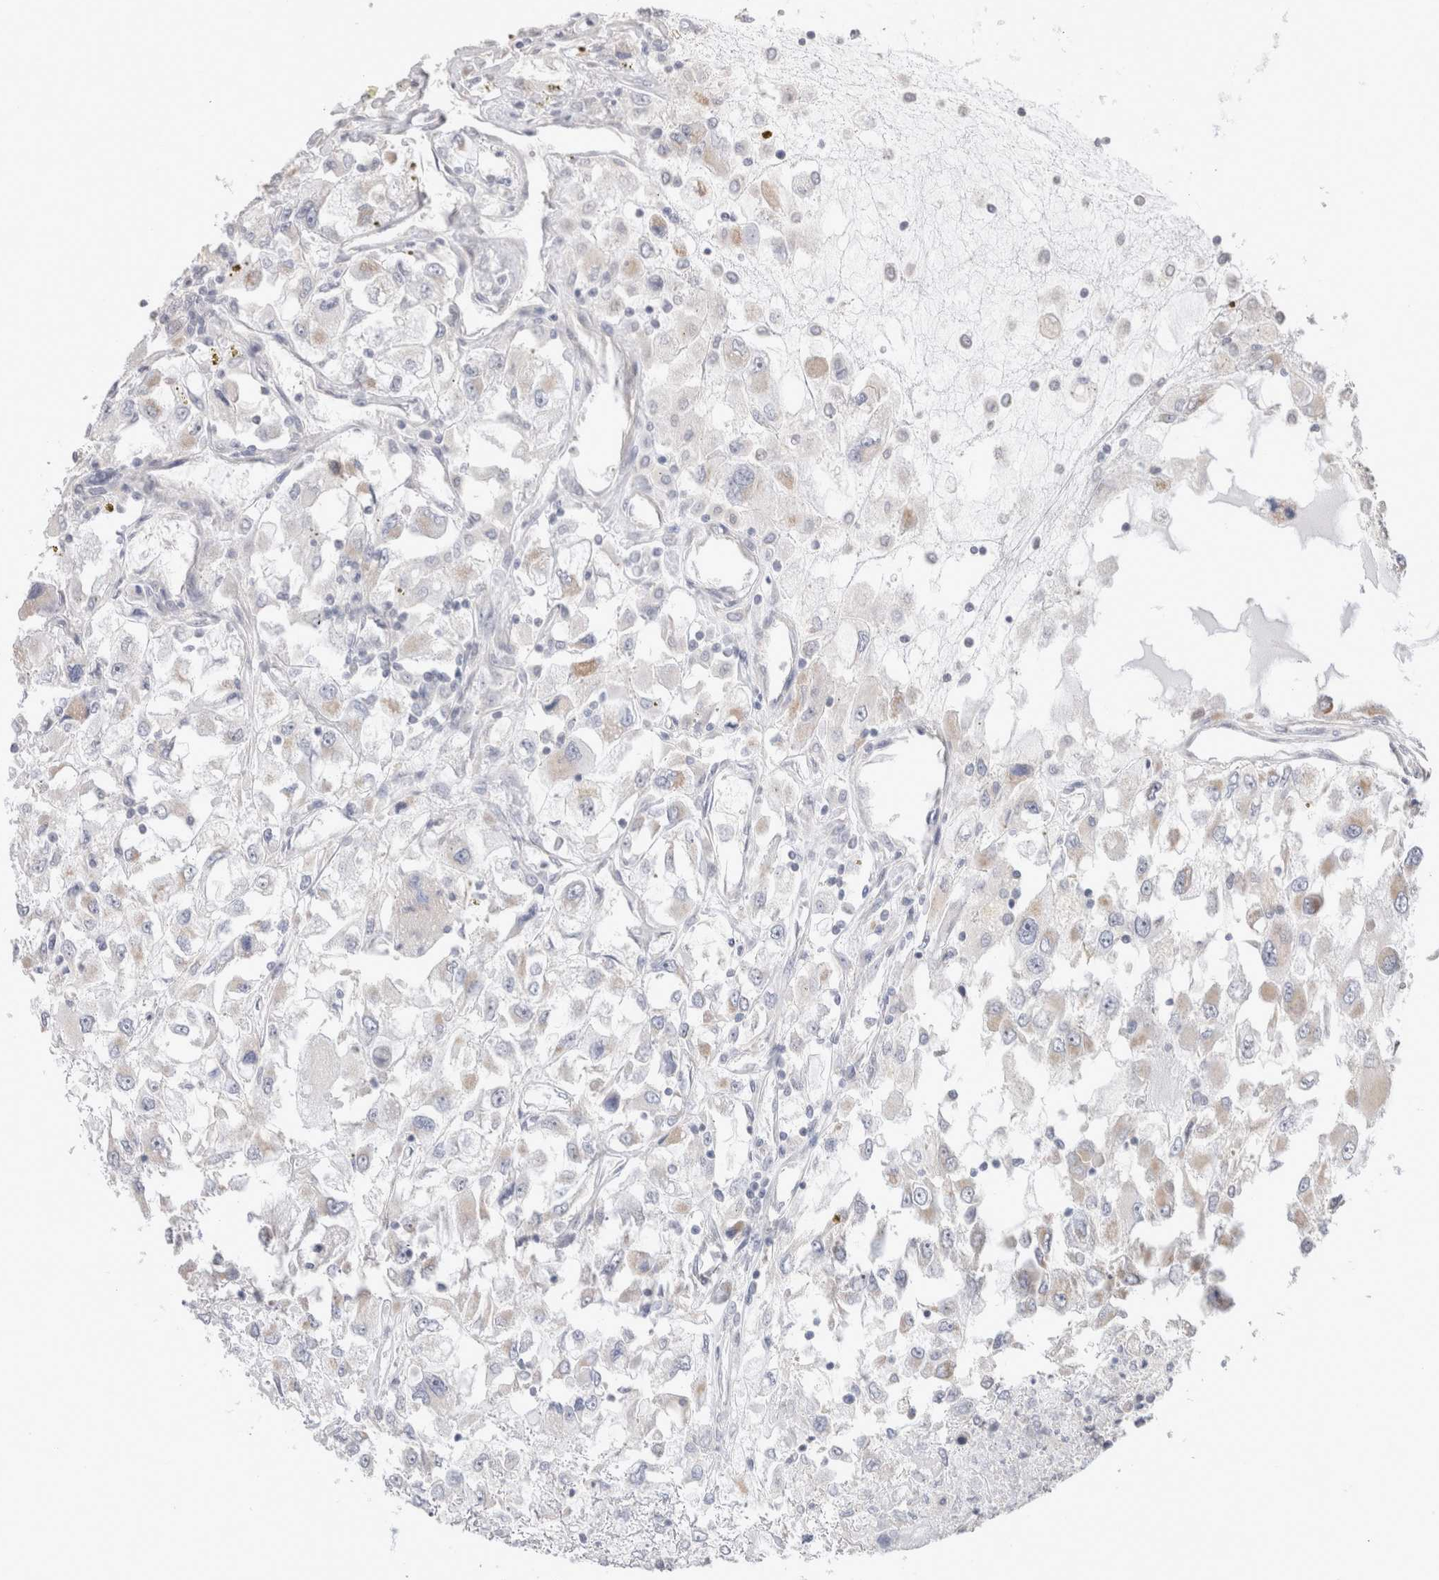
{"staining": {"intensity": "negative", "quantity": "none", "location": "none"}, "tissue": "renal cancer", "cell_type": "Tumor cells", "image_type": "cancer", "snomed": [{"axis": "morphology", "description": "Adenocarcinoma, NOS"}, {"axis": "topography", "description": "Kidney"}], "caption": "Protein analysis of renal cancer (adenocarcinoma) displays no significant expression in tumor cells. Nuclei are stained in blue.", "gene": "DMD", "patient": {"sex": "female", "age": 52}}